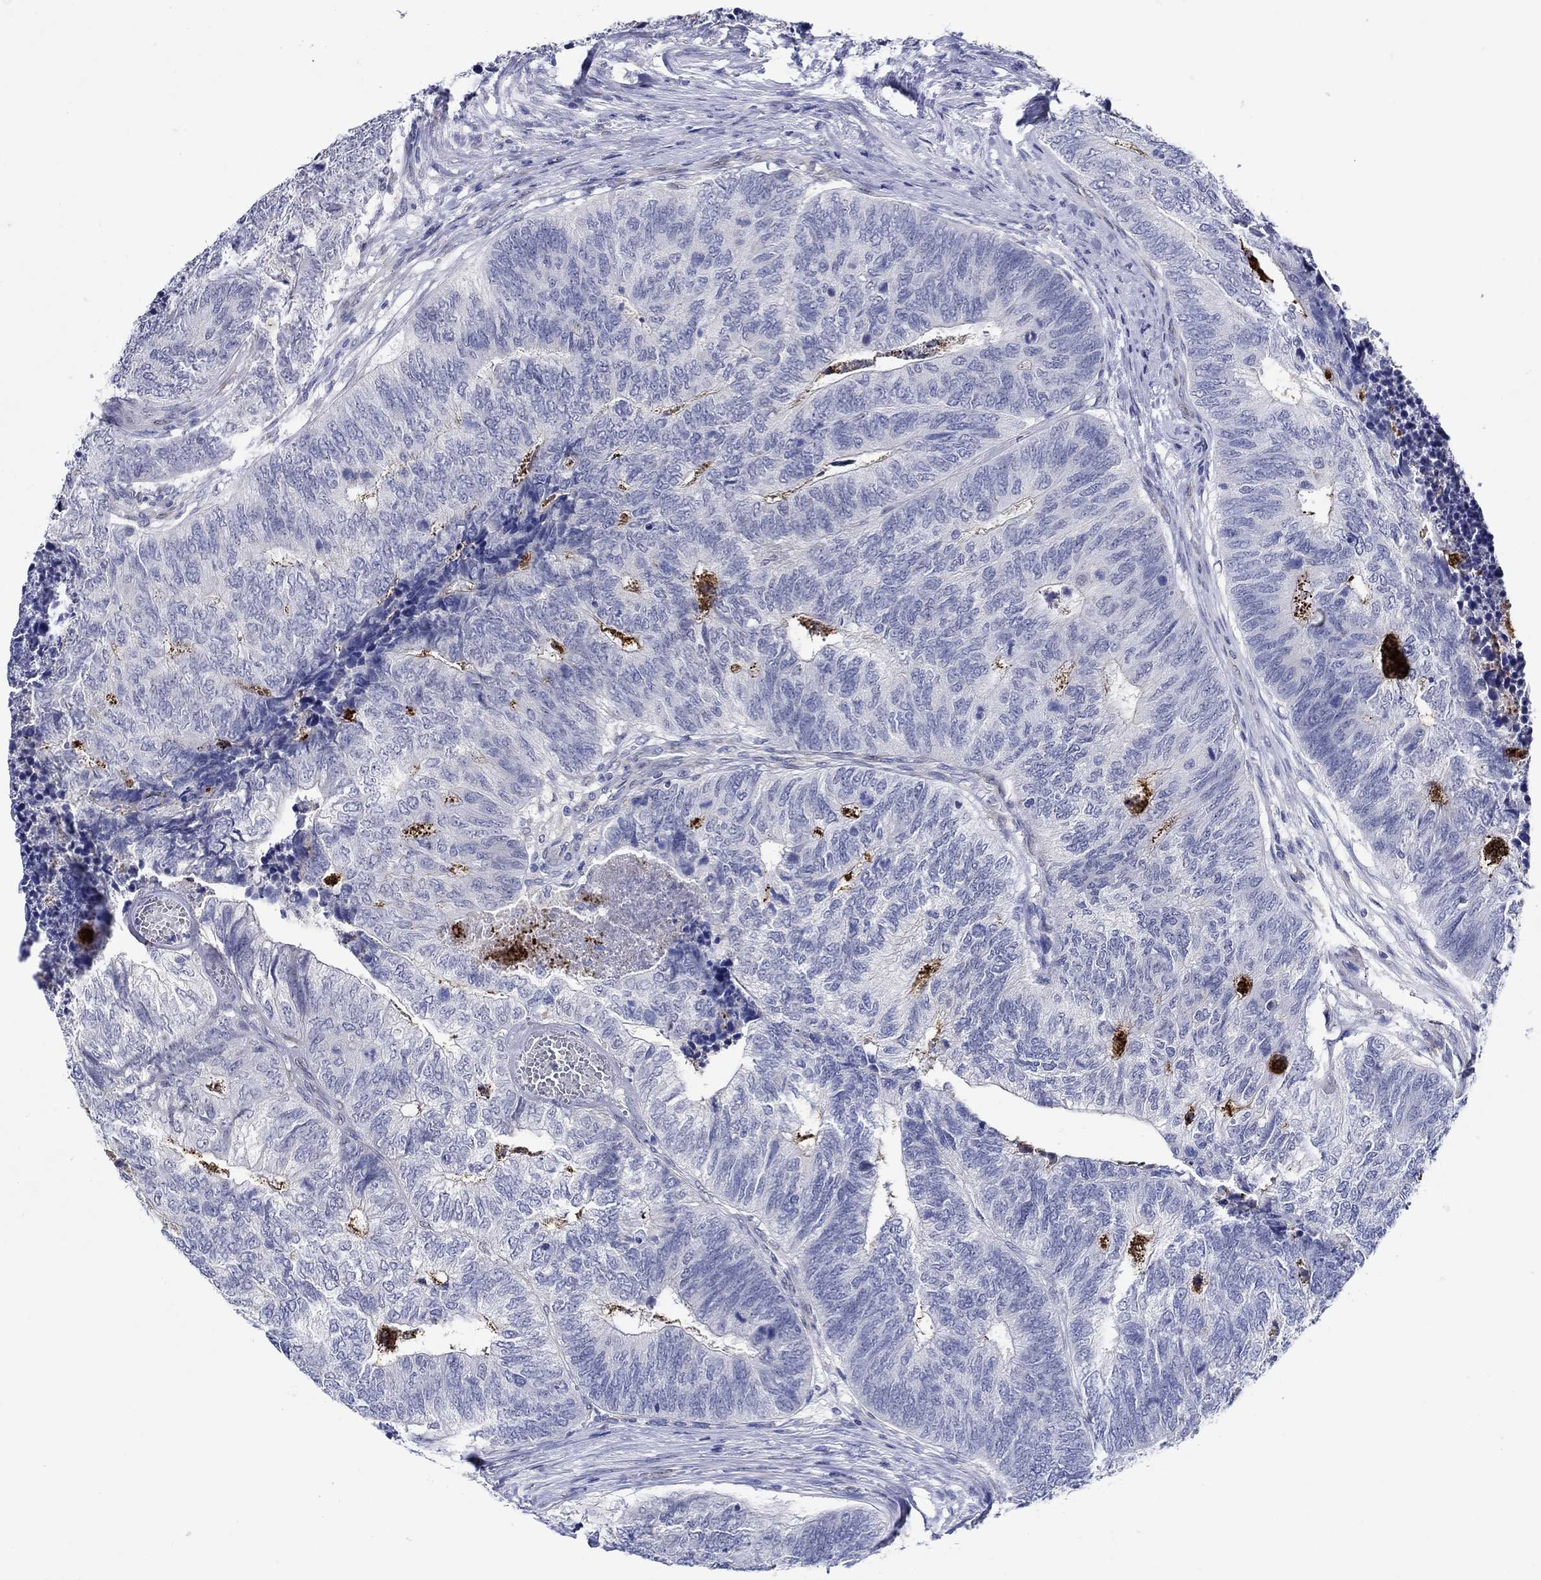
{"staining": {"intensity": "negative", "quantity": "none", "location": "none"}, "tissue": "colorectal cancer", "cell_type": "Tumor cells", "image_type": "cancer", "snomed": [{"axis": "morphology", "description": "Adenocarcinoma, NOS"}, {"axis": "topography", "description": "Colon"}], "caption": "This photomicrograph is of colorectal adenocarcinoma stained with immunohistochemistry to label a protein in brown with the nuclei are counter-stained blue. There is no staining in tumor cells.", "gene": "MC2R", "patient": {"sex": "female", "age": 67}}